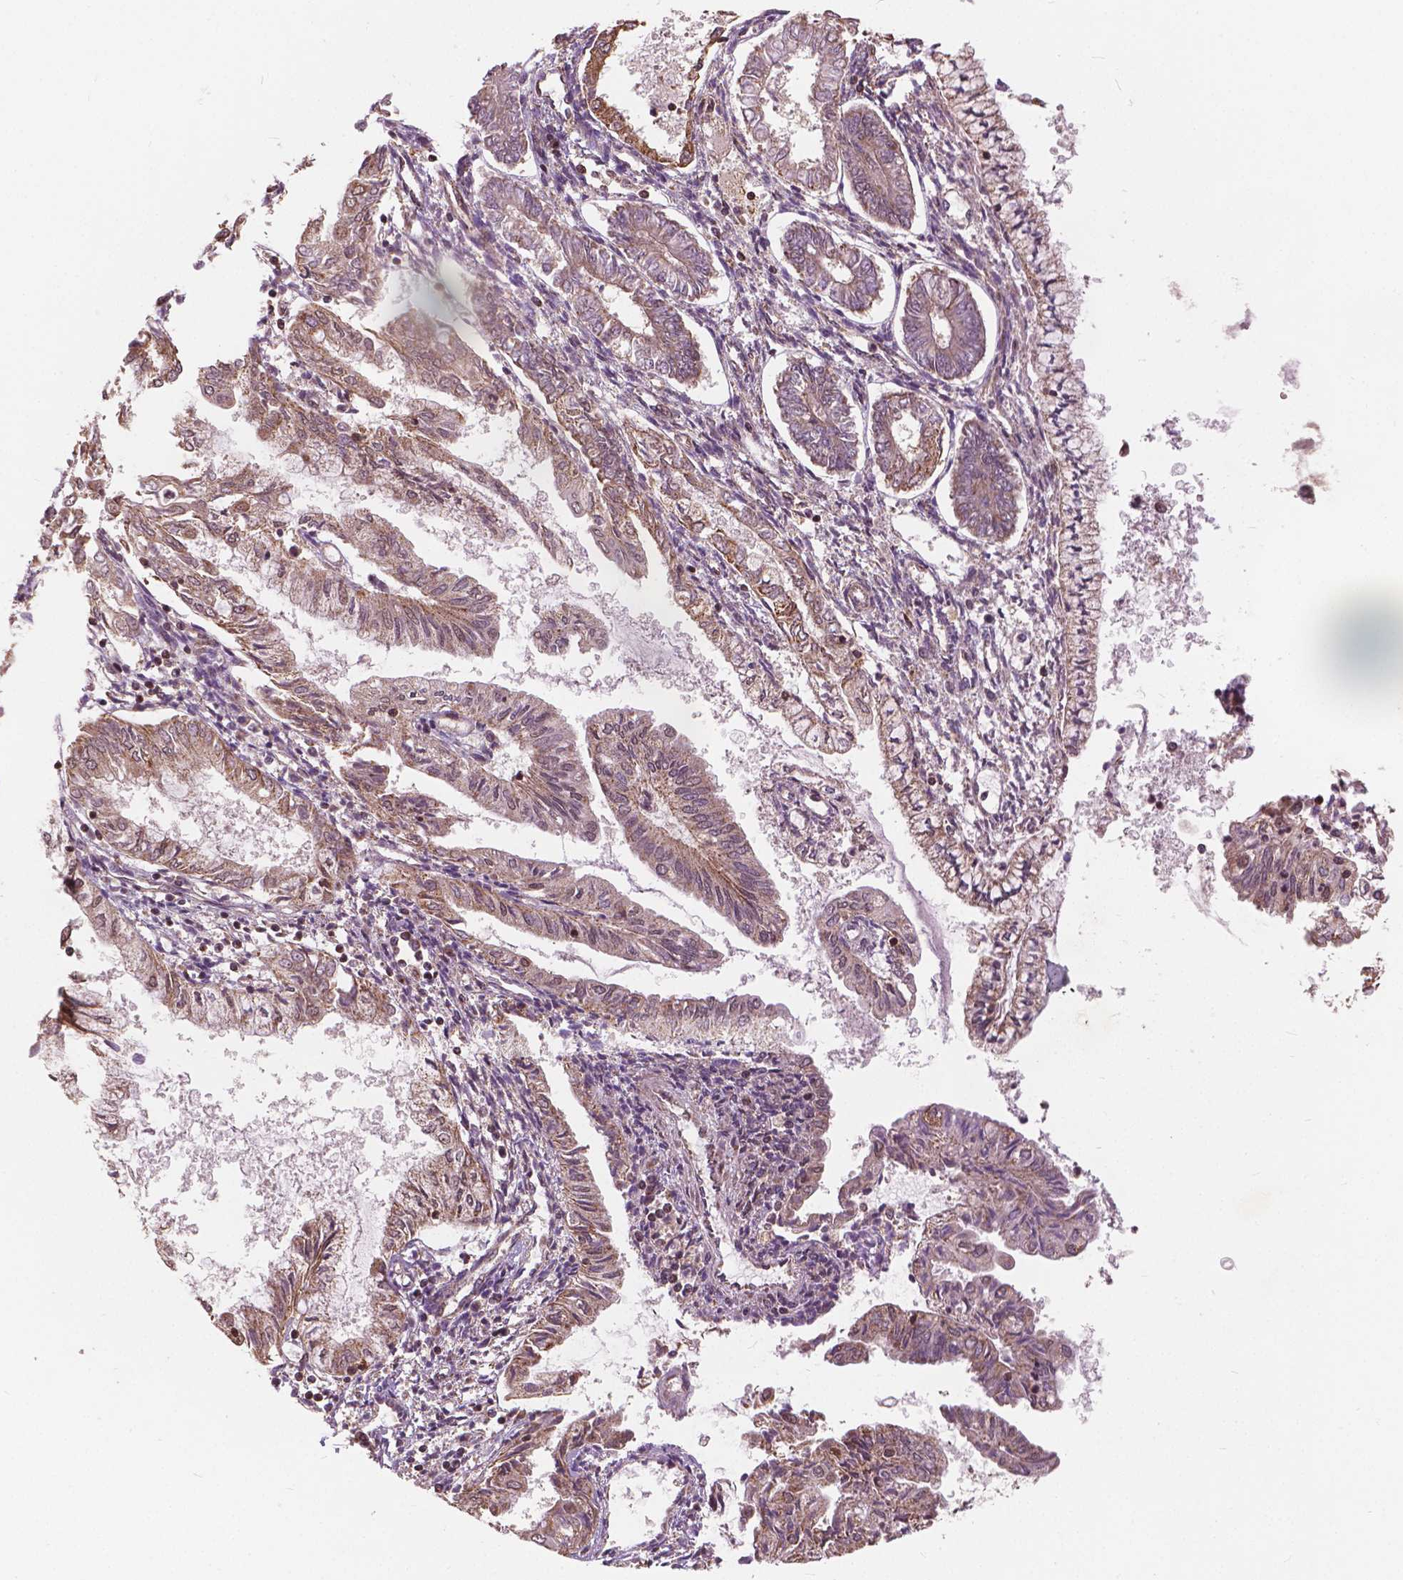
{"staining": {"intensity": "weak", "quantity": "25%-75%", "location": "cytoplasmic/membranous,nuclear"}, "tissue": "endometrial cancer", "cell_type": "Tumor cells", "image_type": "cancer", "snomed": [{"axis": "morphology", "description": "Adenocarcinoma, NOS"}, {"axis": "topography", "description": "Endometrium"}], "caption": "A brown stain shows weak cytoplasmic/membranous and nuclear positivity of a protein in human adenocarcinoma (endometrial) tumor cells.", "gene": "GPS2", "patient": {"sex": "female", "age": 68}}